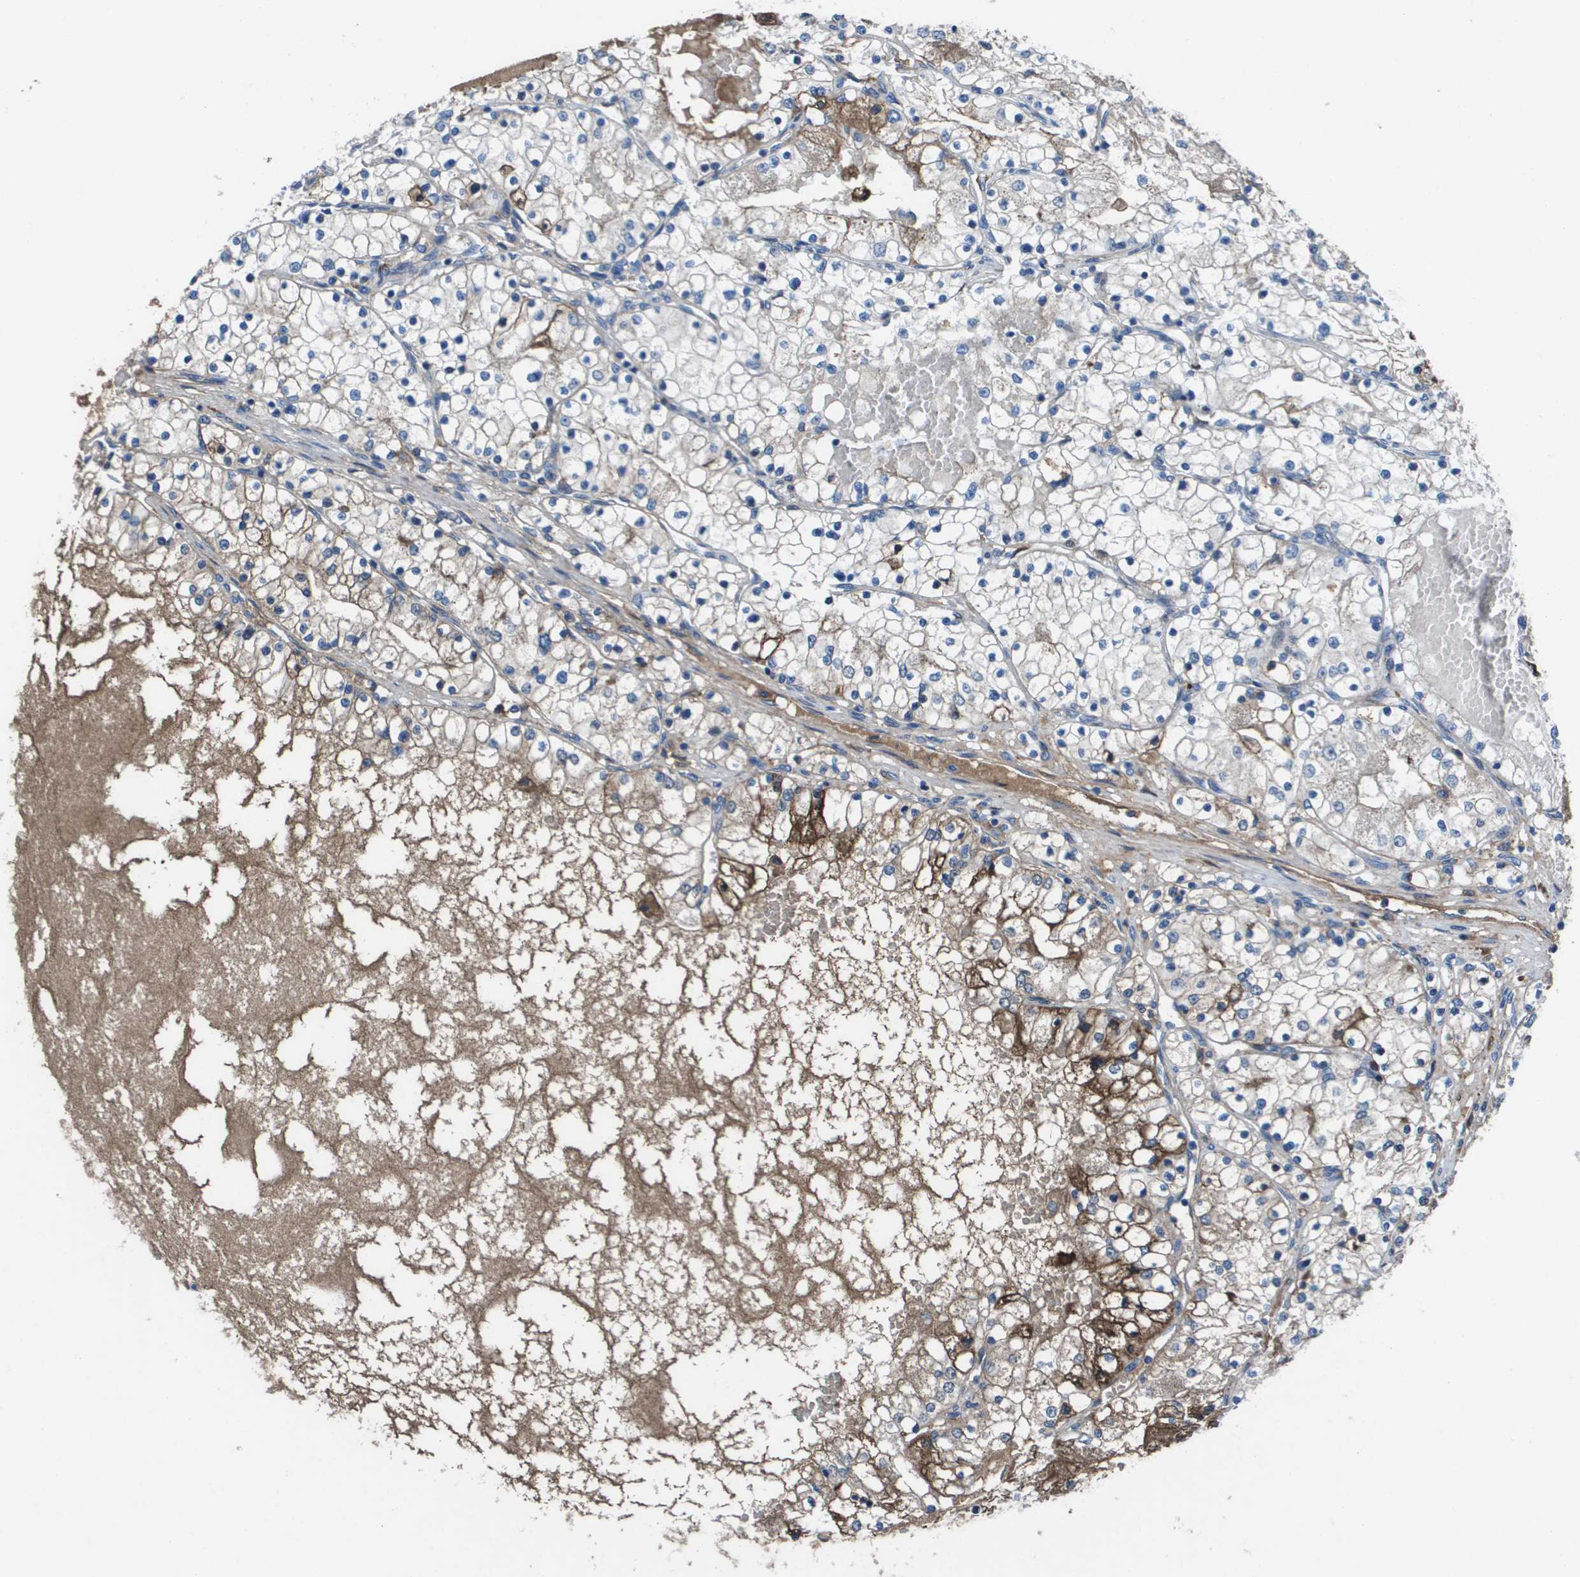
{"staining": {"intensity": "moderate", "quantity": "<25%", "location": "cytoplasmic/membranous"}, "tissue": "renal cancer", "cell_type": "Tumor cells", "image_type": "cancer", "snomed": [{"axis": "morphology", "description": "Adenocarcinoma, NOS"}, {"axis": "topography", "description": "Kidney"}], "caption": "Immunohistochemical staining of renal adenocarcinoma shows low levels of moderate cytoplasmic/membranous expression in about <25% of tumor cells.", "gene": "VTN", "patient": {"sex": "male", "age": 68}}